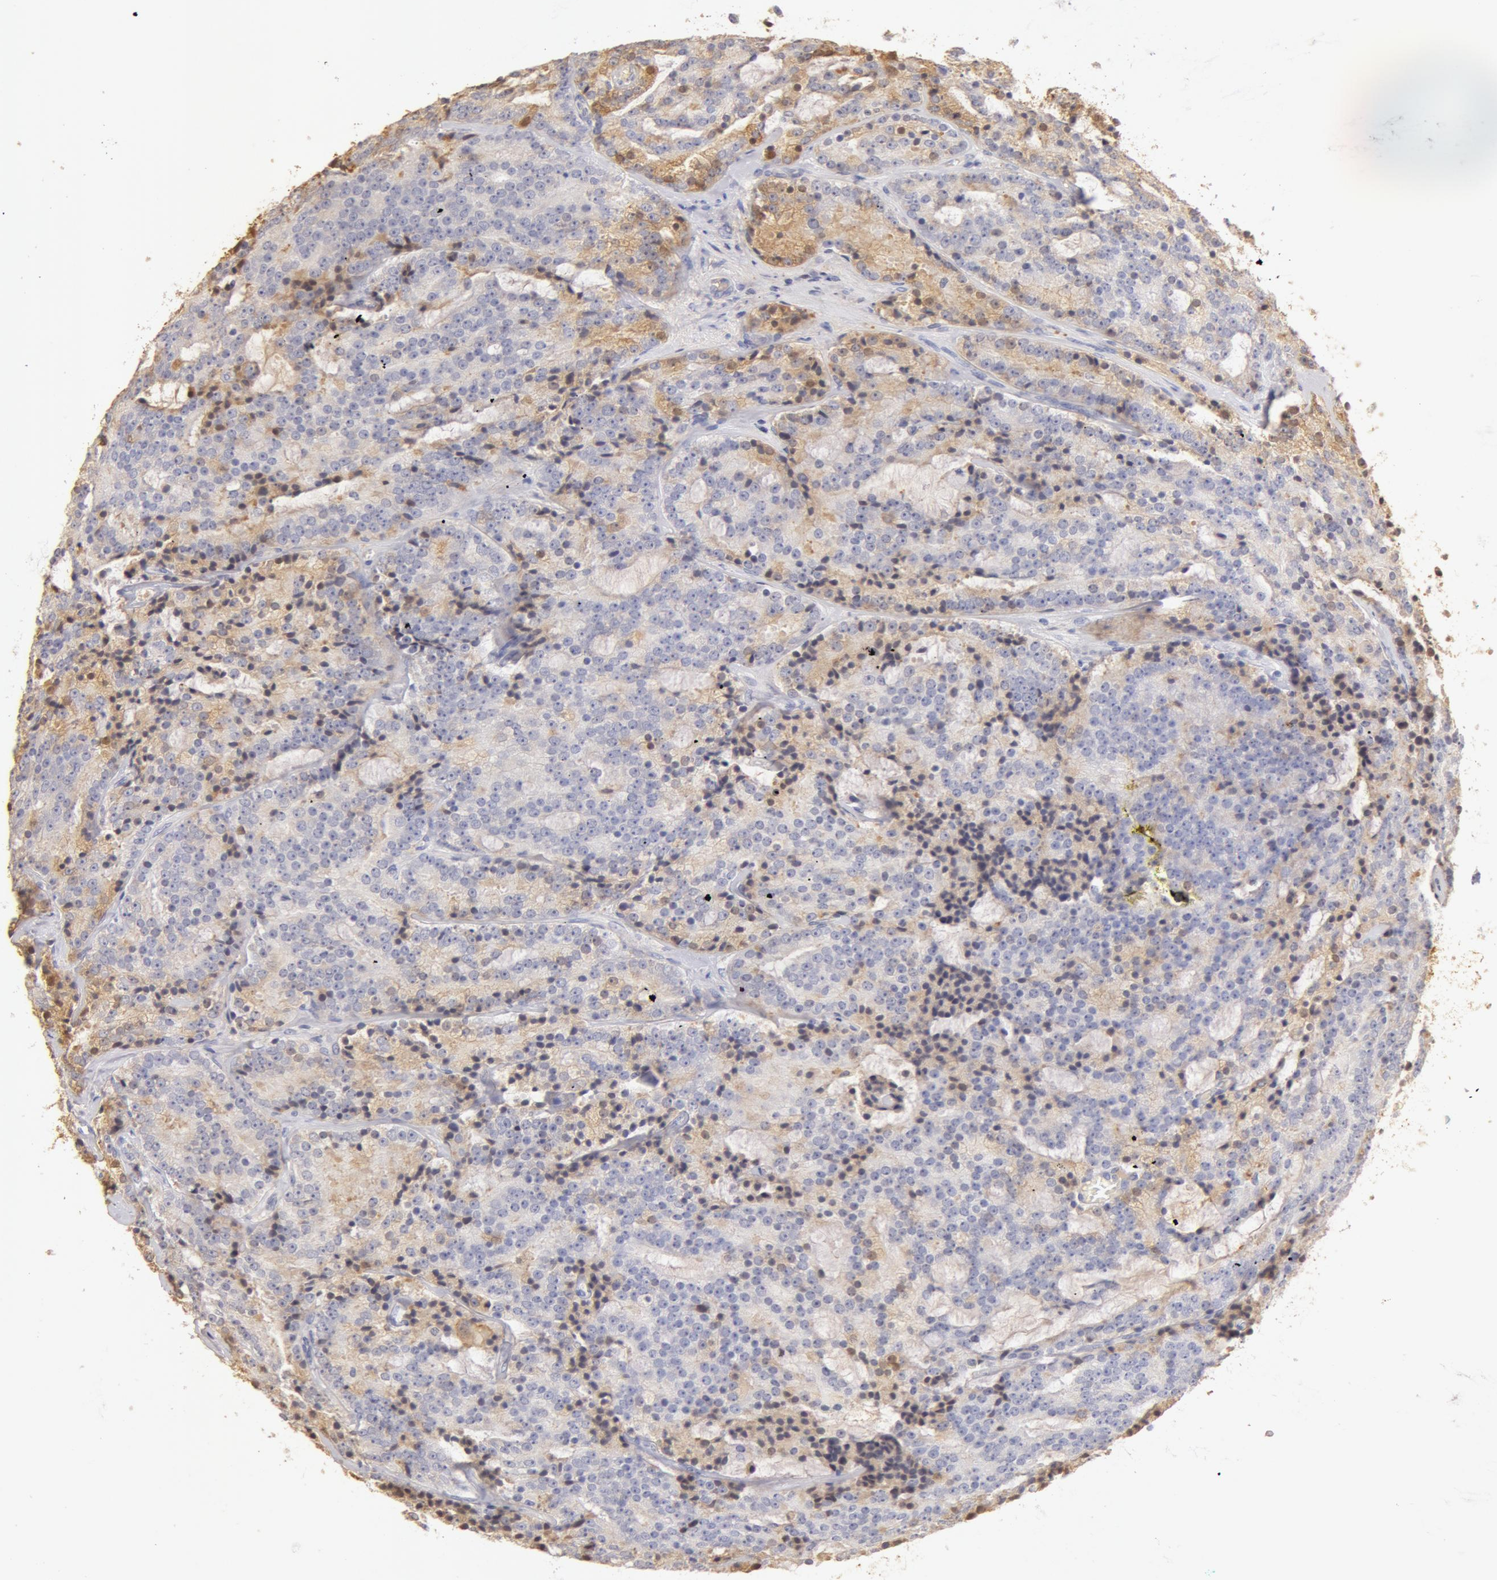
{"staining": {"intensity": "weak", "quantity": "25%-75%", "location": "cytoplasmic/membranous"}, "tissue": "prostate cancer", "cell_type": "Tumor cells", "image_type": "cancer", "snomed": [{"axis": "morphology", "description": "Adenocarcinoma, Medium grade"}, {"axis": "topography", "description": "Prostate"}], "caption": "Immunohistochemical staining of medium-grade adenocarcinoma (prostate) demonstrates weak cytoplasmic/membranous protein staining in about 25%-75% of tumor cells.", "gene": "TF", "patient": {"sex": "male", "age": 65}}